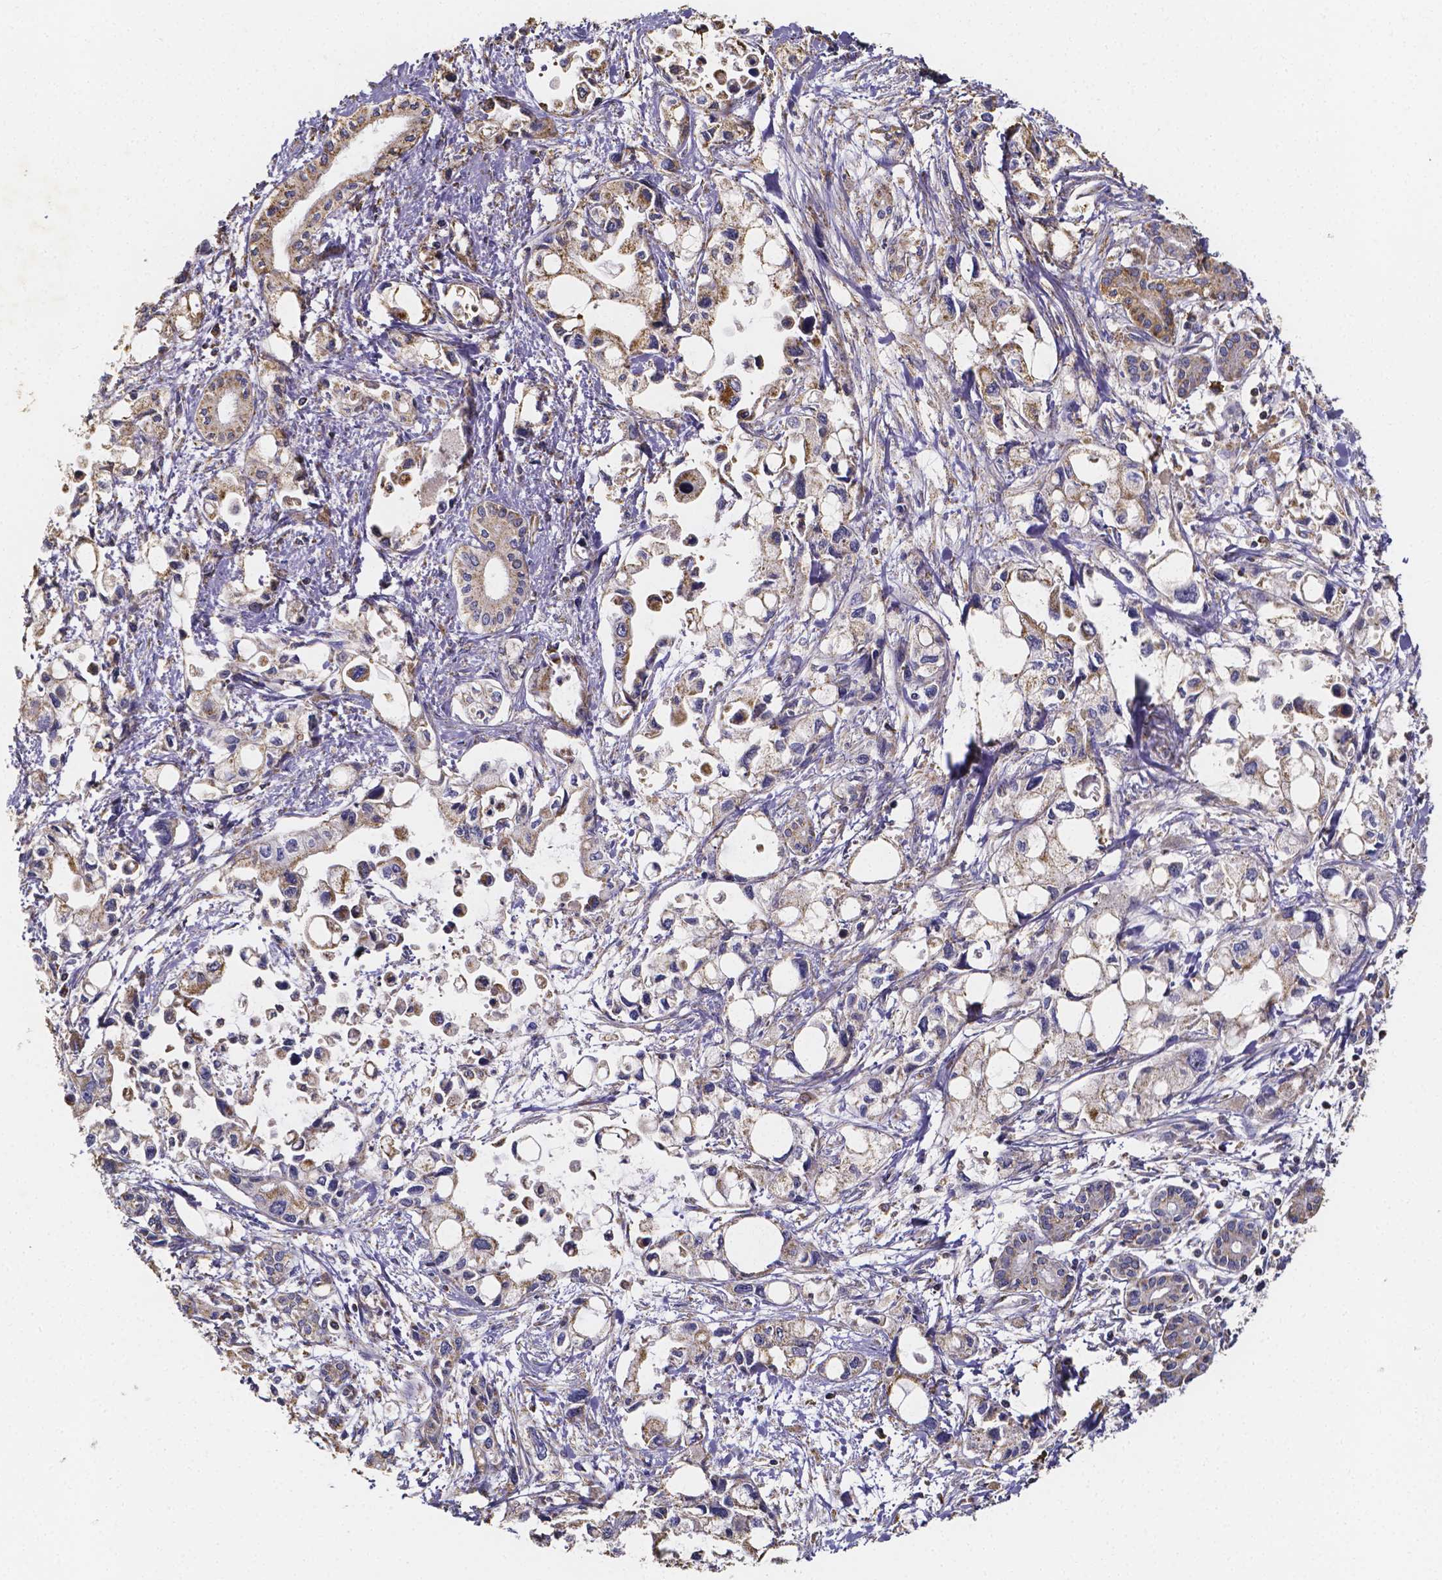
{"staining": {"intensity": "moderate", "quantity": ">75%", "location": "cytoplasmic/membranous"}, "tissue": "pancreatic cancer", "cell_type": "Tumor cells", "image_type": "cancer", "snomed": [{"axis": "morphology", "description": "Adenocarcinoma, NOS"}, {"axis": "topography", "description": "Pancreas"}], "caption": "Immunohistochemistry (IHC) micrograph of pancreatic adenocarcinoma stained for a protein (brown), which exhibits medium levels of moderate cytoplasmic/membranous positivity in about >75% of tumor cells.", "gene": "SLC35D2", "patient": {"sex": "female", "age": 61}}